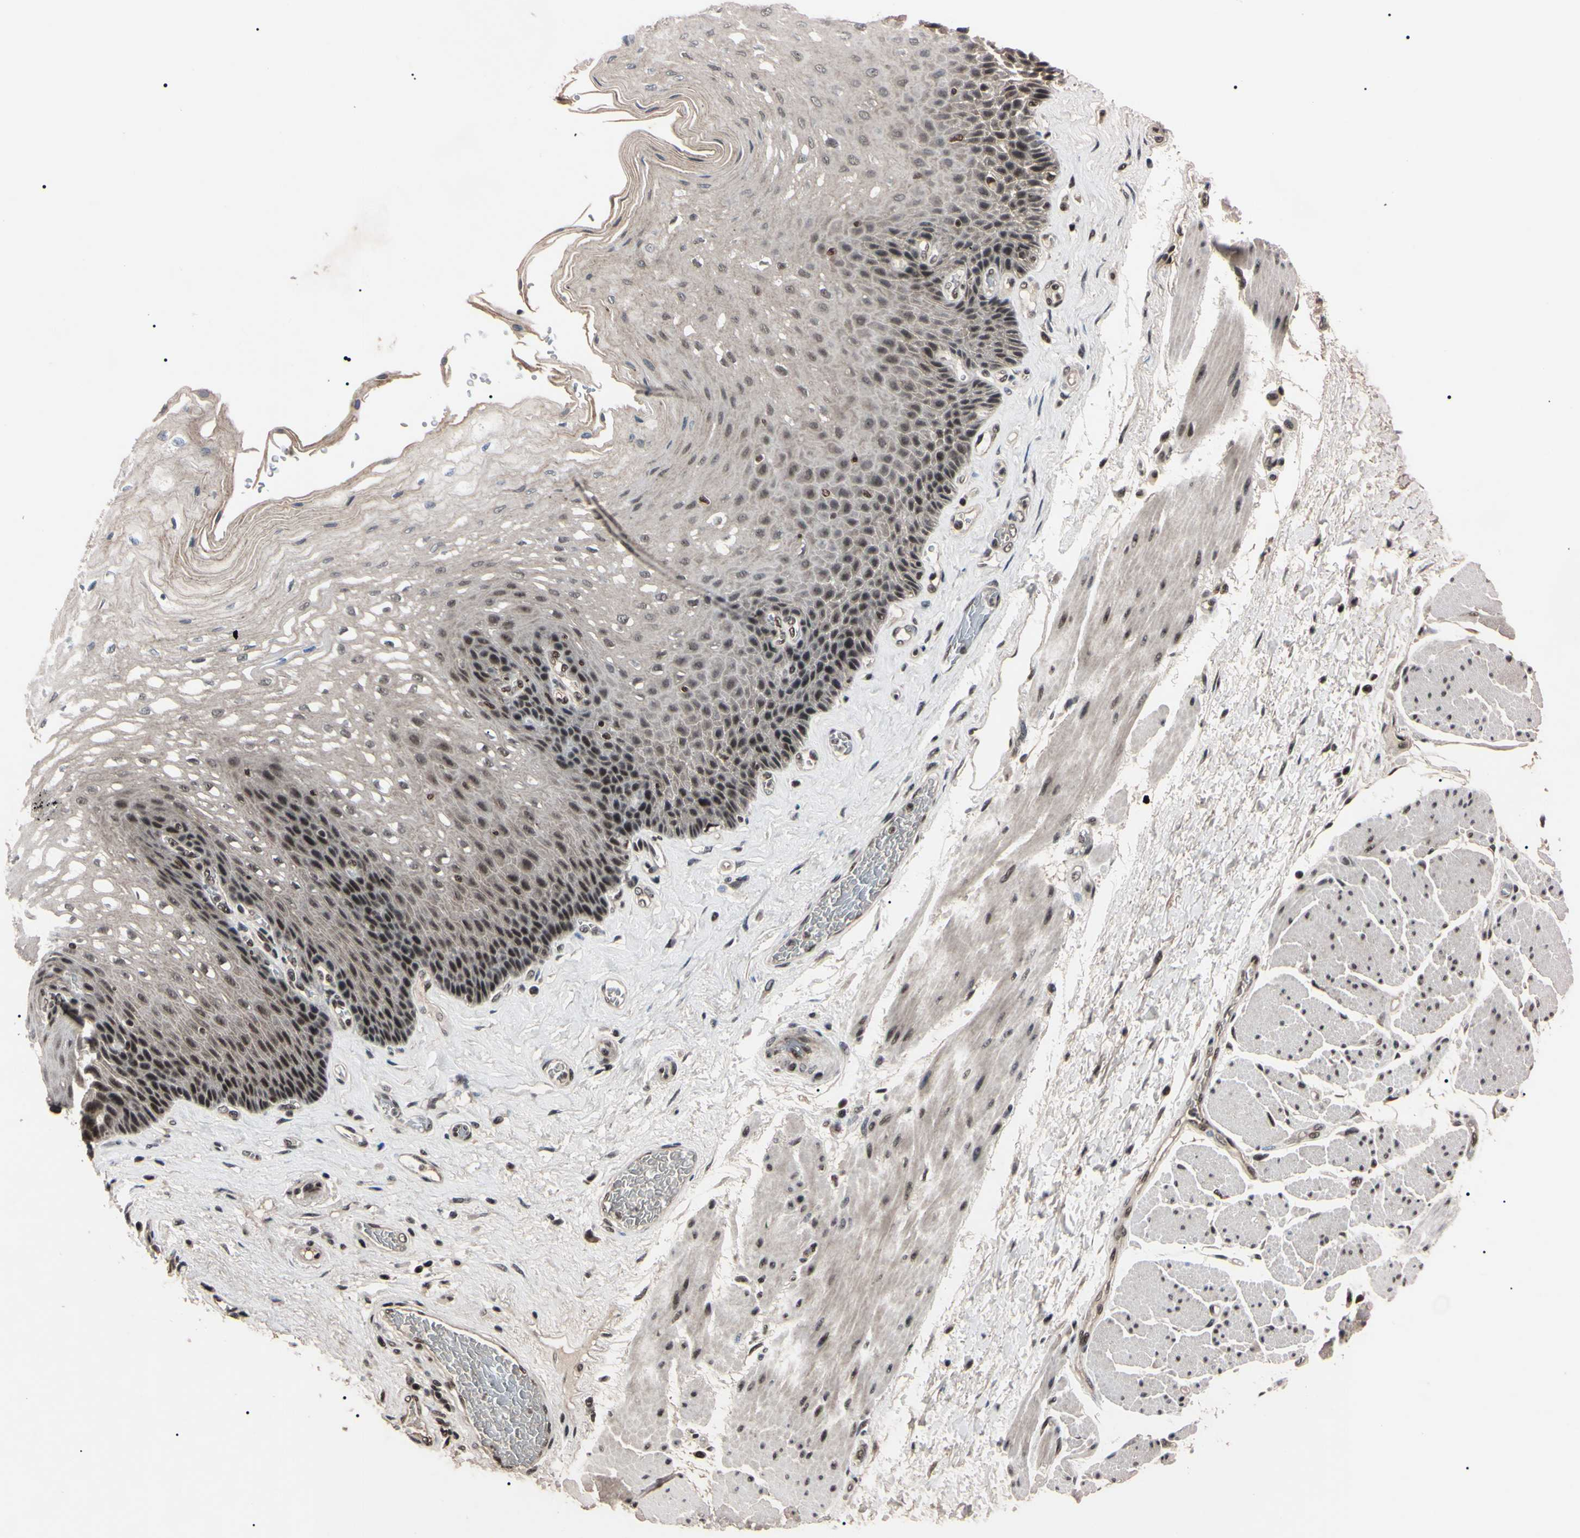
{"staining": {"intensity": "moderate", "quantity": "25%-75%", "location": "cytoplasmic/membranous,nuclear"}, "tissue": "esophagus", "cell_type": "Squamous epithelial cells", "image_type": "normal", "snomed": [{"axis": "morphology", "description": "Normal tissue, NOS"}, {"axis": "topography", "description": "Esophagus"}], "caption": "Immunohistochemical staining of normal esophagus shows 25%-75% levels of moderate cytoplasmic/membranous,nuclear protein positivity in approximately 25%-75% of squamous epithelial cells.", "gene": "YY1", "patient": {"sex": "female", "age": 72}}